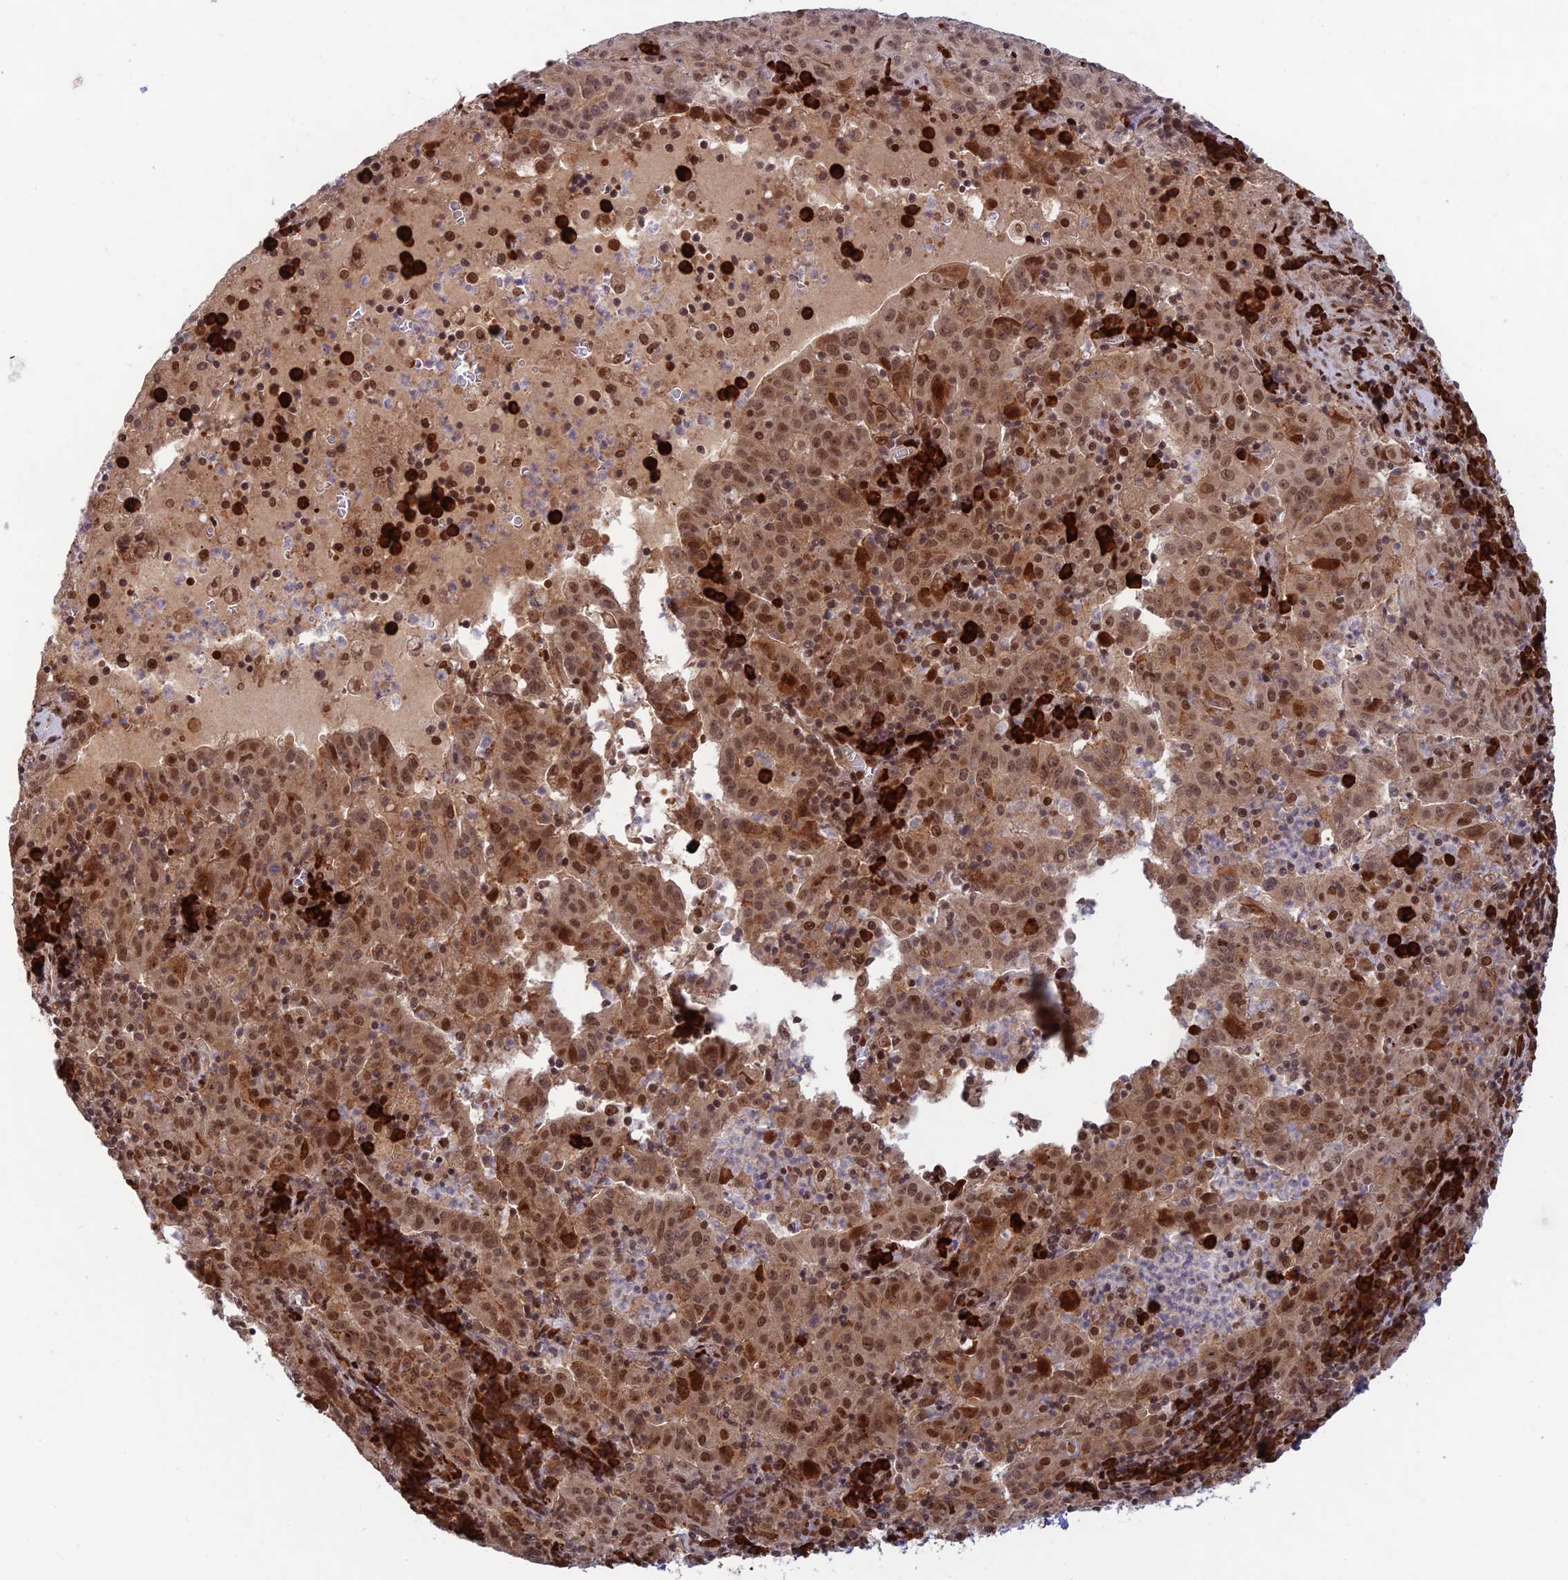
{"staining": {"intensity": "moderate", "quantity": ">75%", "location": "cytoplasmic/membranous,nuclear"}, "tissue": "pancreatic cancer", "cell_type": "Tumor cells", "image_type": "cancer", "snomed": [{"axis": "morphology", "description": "Adenocarcinoma, NOS"}, {"axis": "topography", "description": "Pancreas"}], "caption": "Pancreatic adenocarcinoma stained with a protein marker demonstrates moderate staining in tumor cells.", "gene": "ZNF565", "patient": {"sex": "male", "age": 63}}